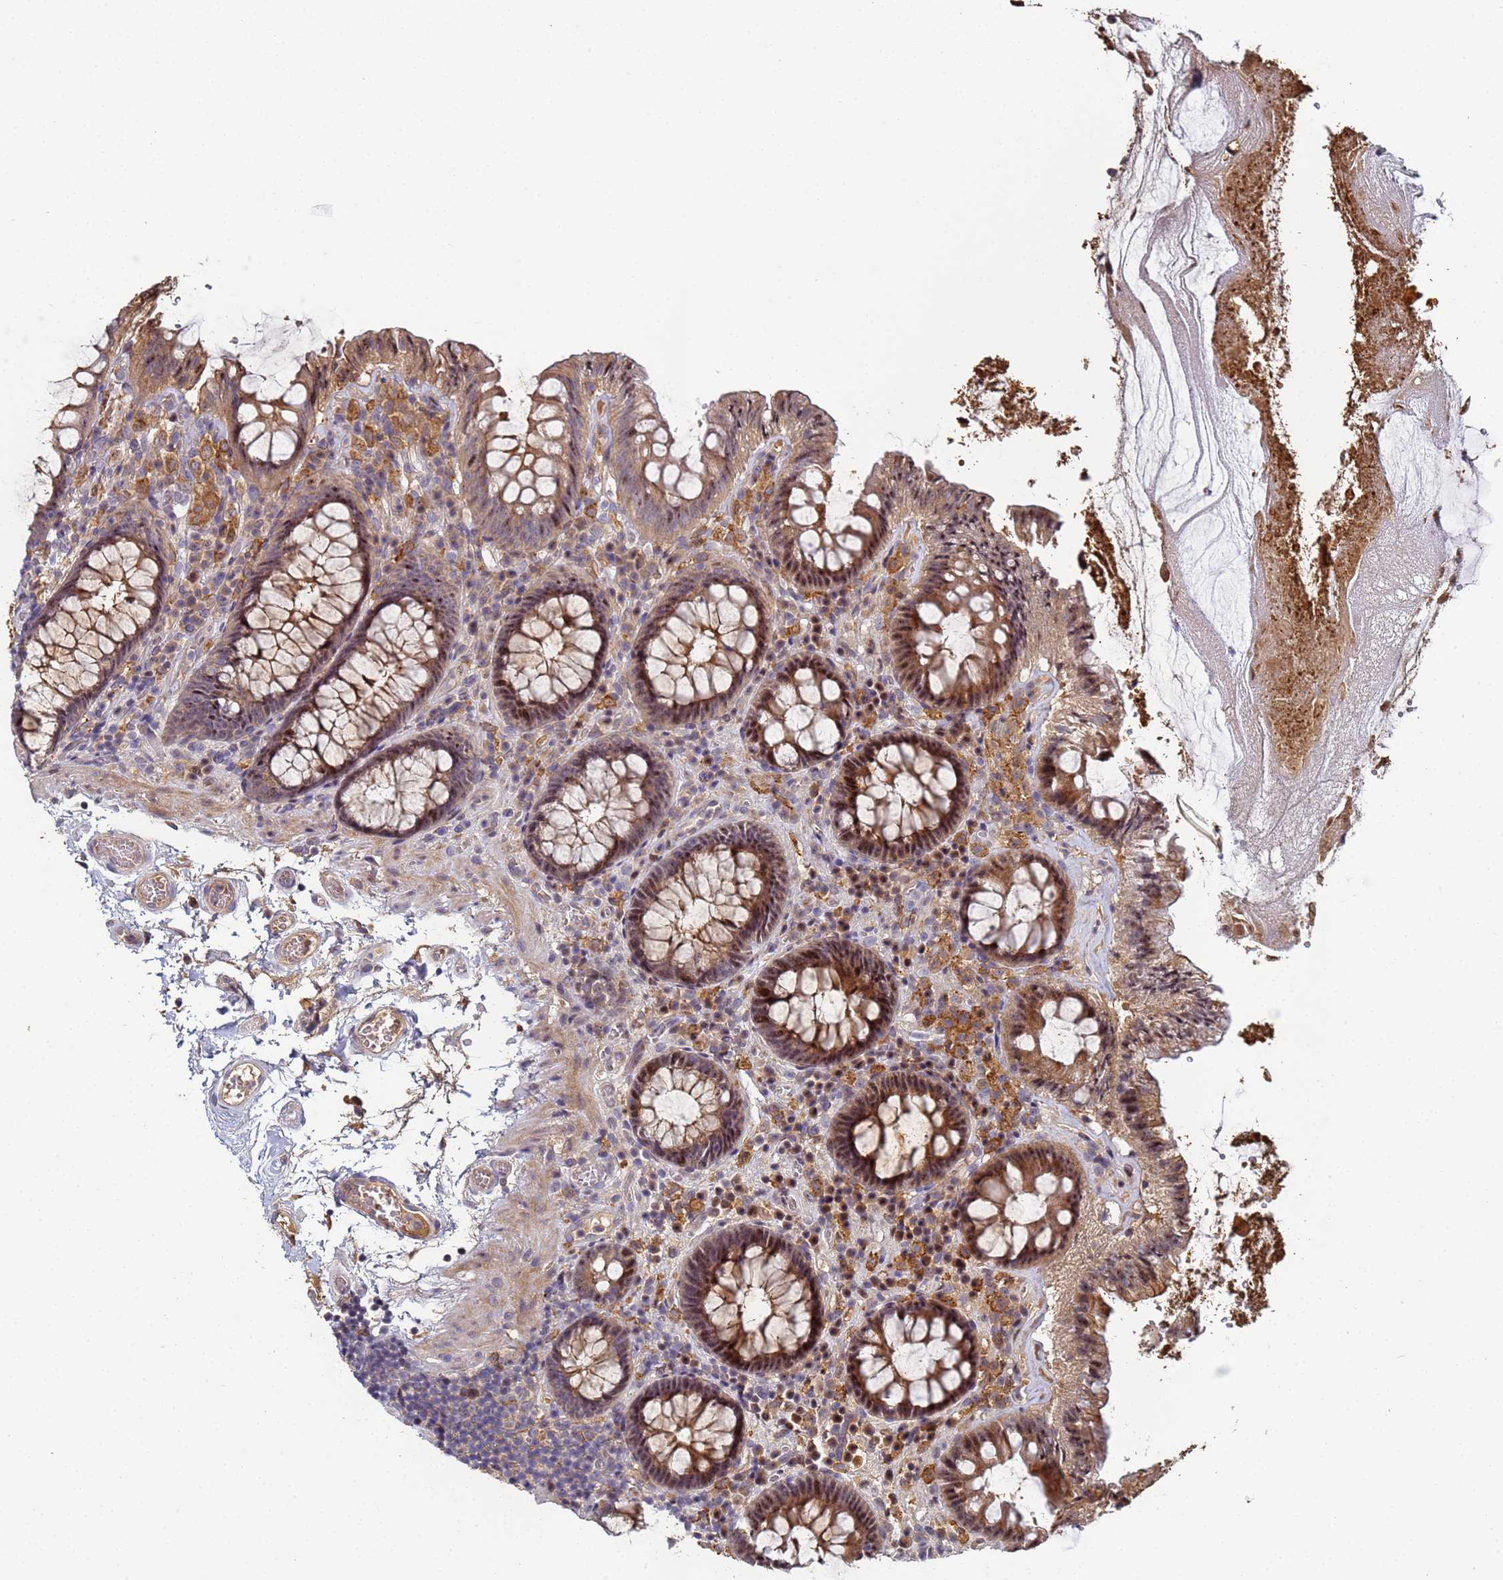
{"staining": {"intensity": "moderate", "quantity": ">75%", "location": "cytoplasmic/membranous"}, "tissue": "colon", "cell_type": "Endothelial cells", "image_type": "normal", "snomed": [{"axis": "morphology", "description": "Normal tissue, NOS"}, {"axis": "topography", "description": "Colon"}], "caption": "About >75% of endothelial cells in benign colon display moderate cytoplasmic/membranous protein staining as visualized by brown immunohistochemical staining.", "gene": "OSER1", "patient": {"sex": "male", "age": 84}}